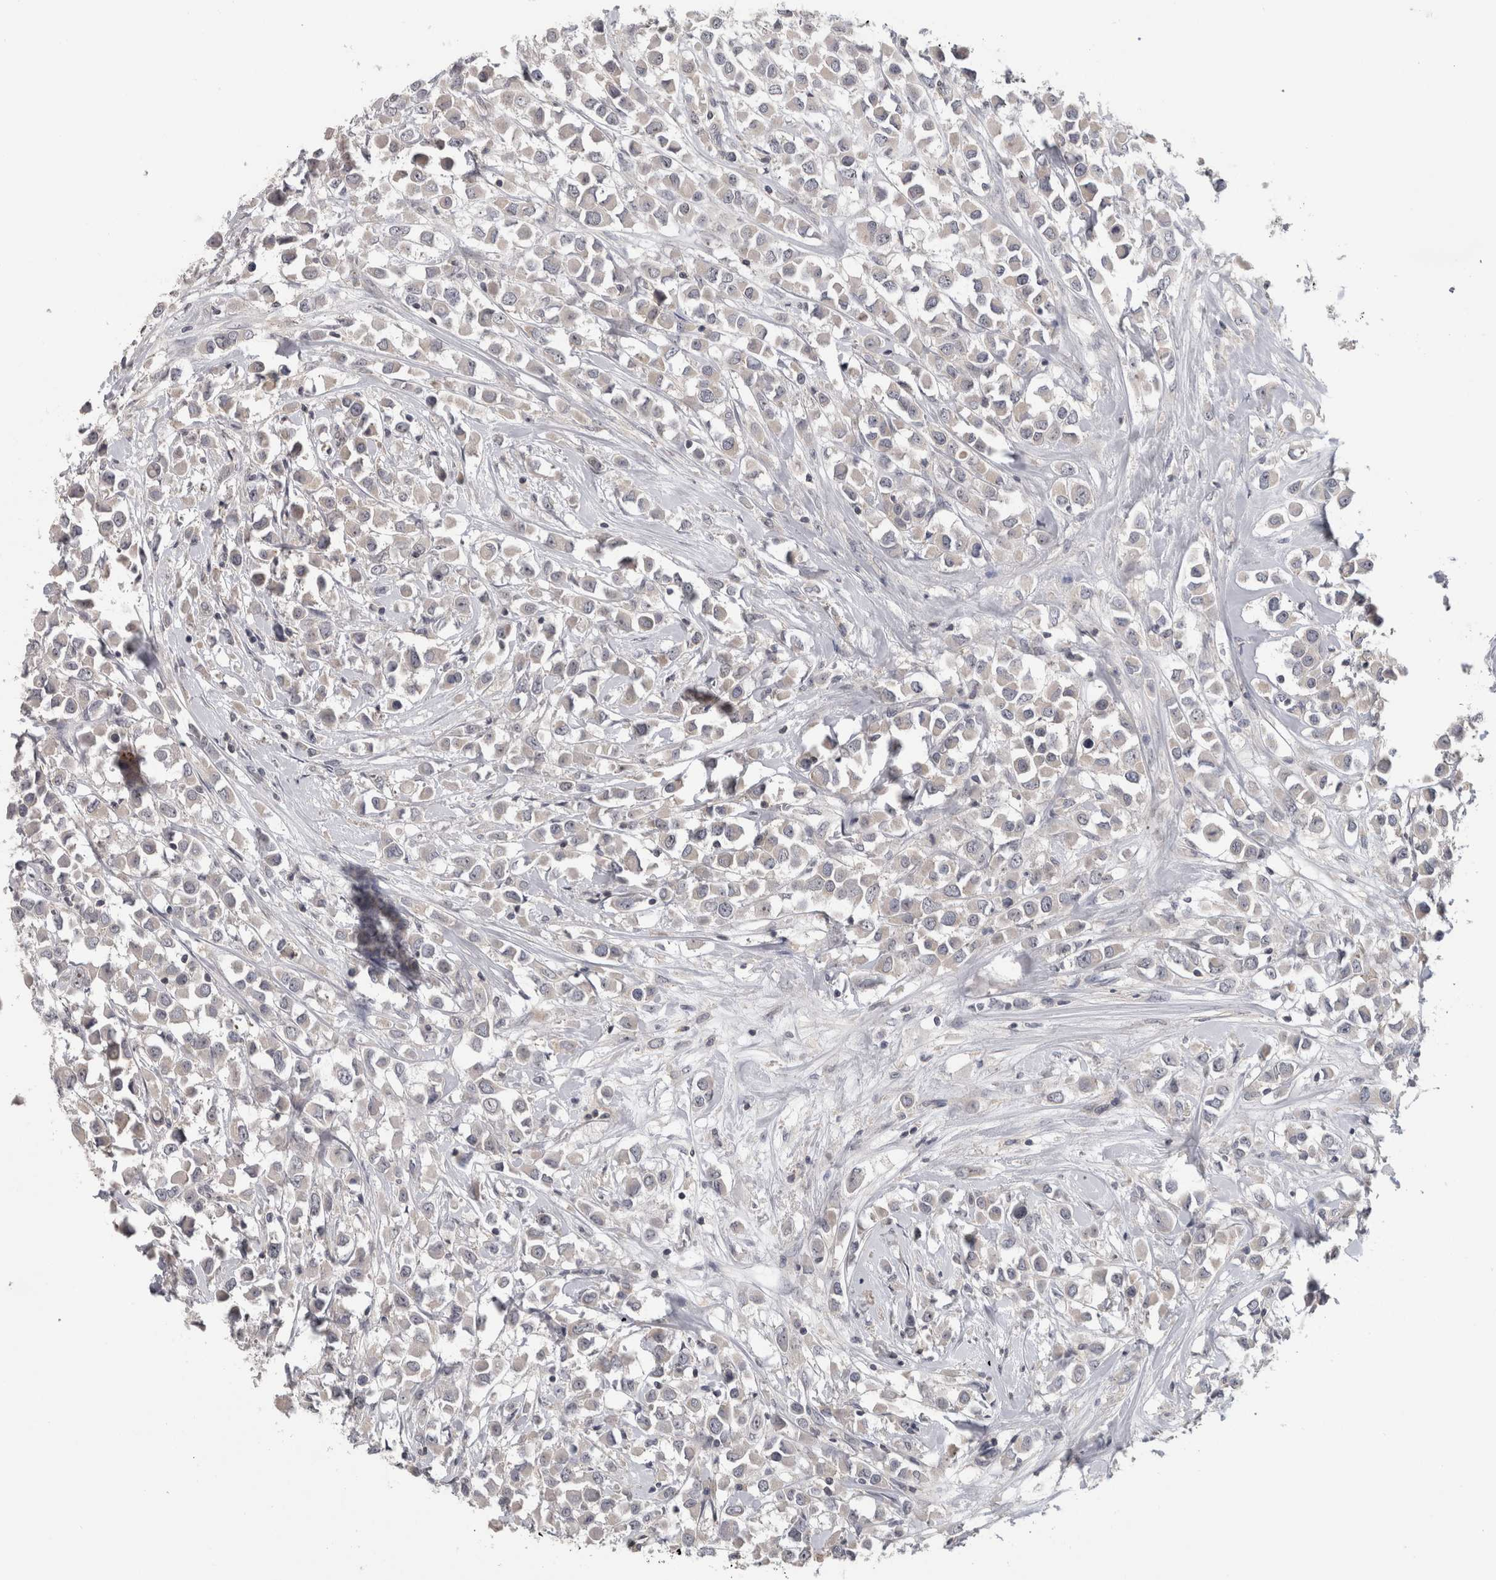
{"staining": {"intensity": "negative", "quantity": "none", "location": "none"}, "tissue": "breast cancer", "cell_type": "Tumor cells", "image_type": "cancer", "snomed": [{"axis": "morphology", "description": "Duct carcinoma"}, {"axis": "topography", "description": "Breast"}], "caption": "High power microscopy histopathology image of an IHC micrograph of breast cancer, revealing no significant staining in tumor cells.", "gene": "RBM28", "patient": {"sex": "female", "age": 61}}